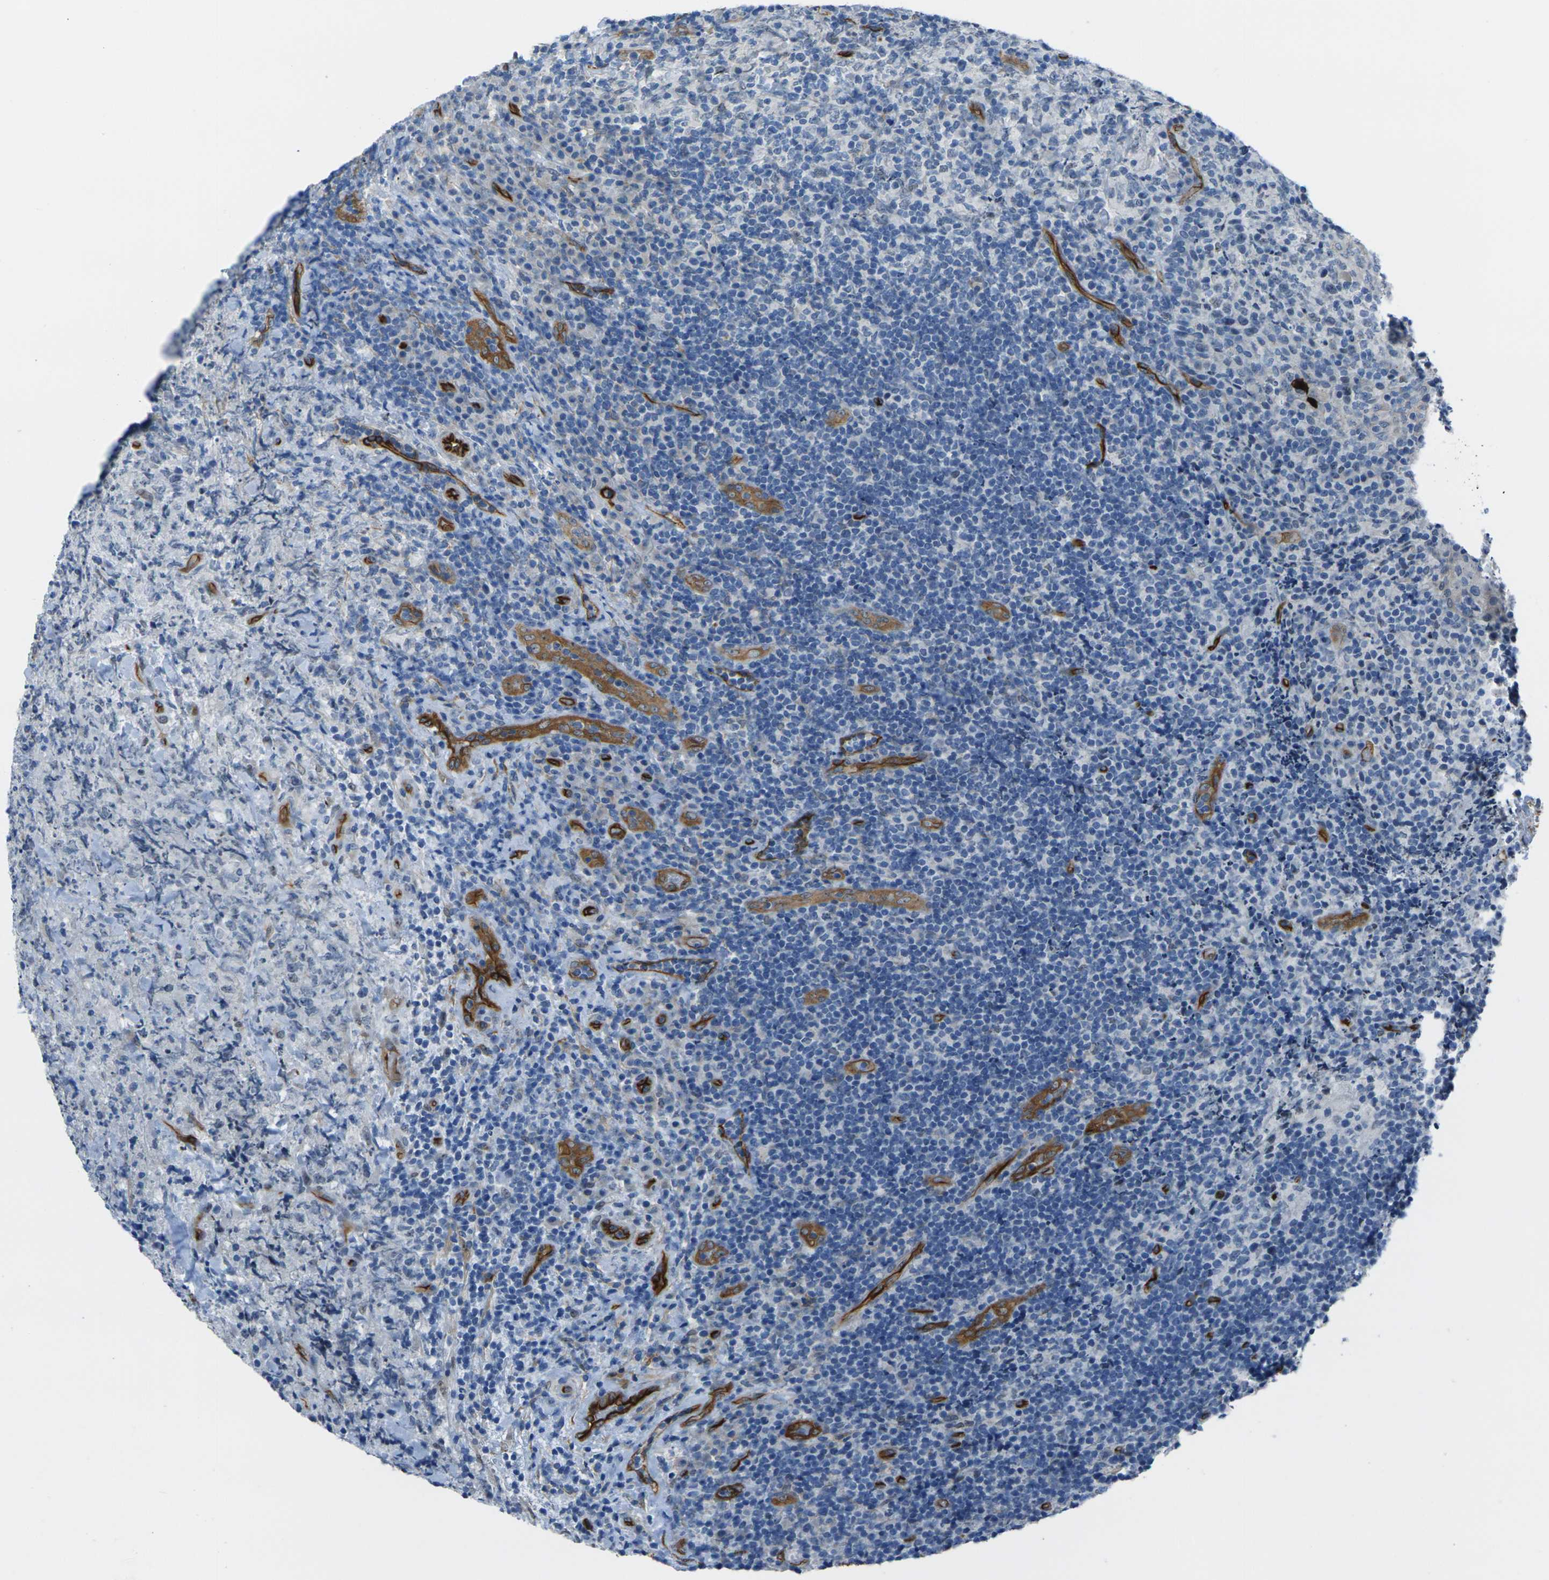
{"staining": {"intensity": "negative", "quantity": "none", "location": "none"}, "tissue": "lymphoma", "cell_type": "Tumor cells", "image_type": "cancer", "snomed": [{"axis": "morphology", "description": "Malignant lymphoma, non-Hodgkin's type, High grade"}, {"axis": "topography", "description": "Tonsil"}], "caption": "A photomicrograph of malignant lymphoma, non-Hodgkin's type (high-grade) stained for a protein demonstrates no brown staining in tumor cells.", "gene": "HSPA12B", "patient": {"sex": "female", "age": 36}}